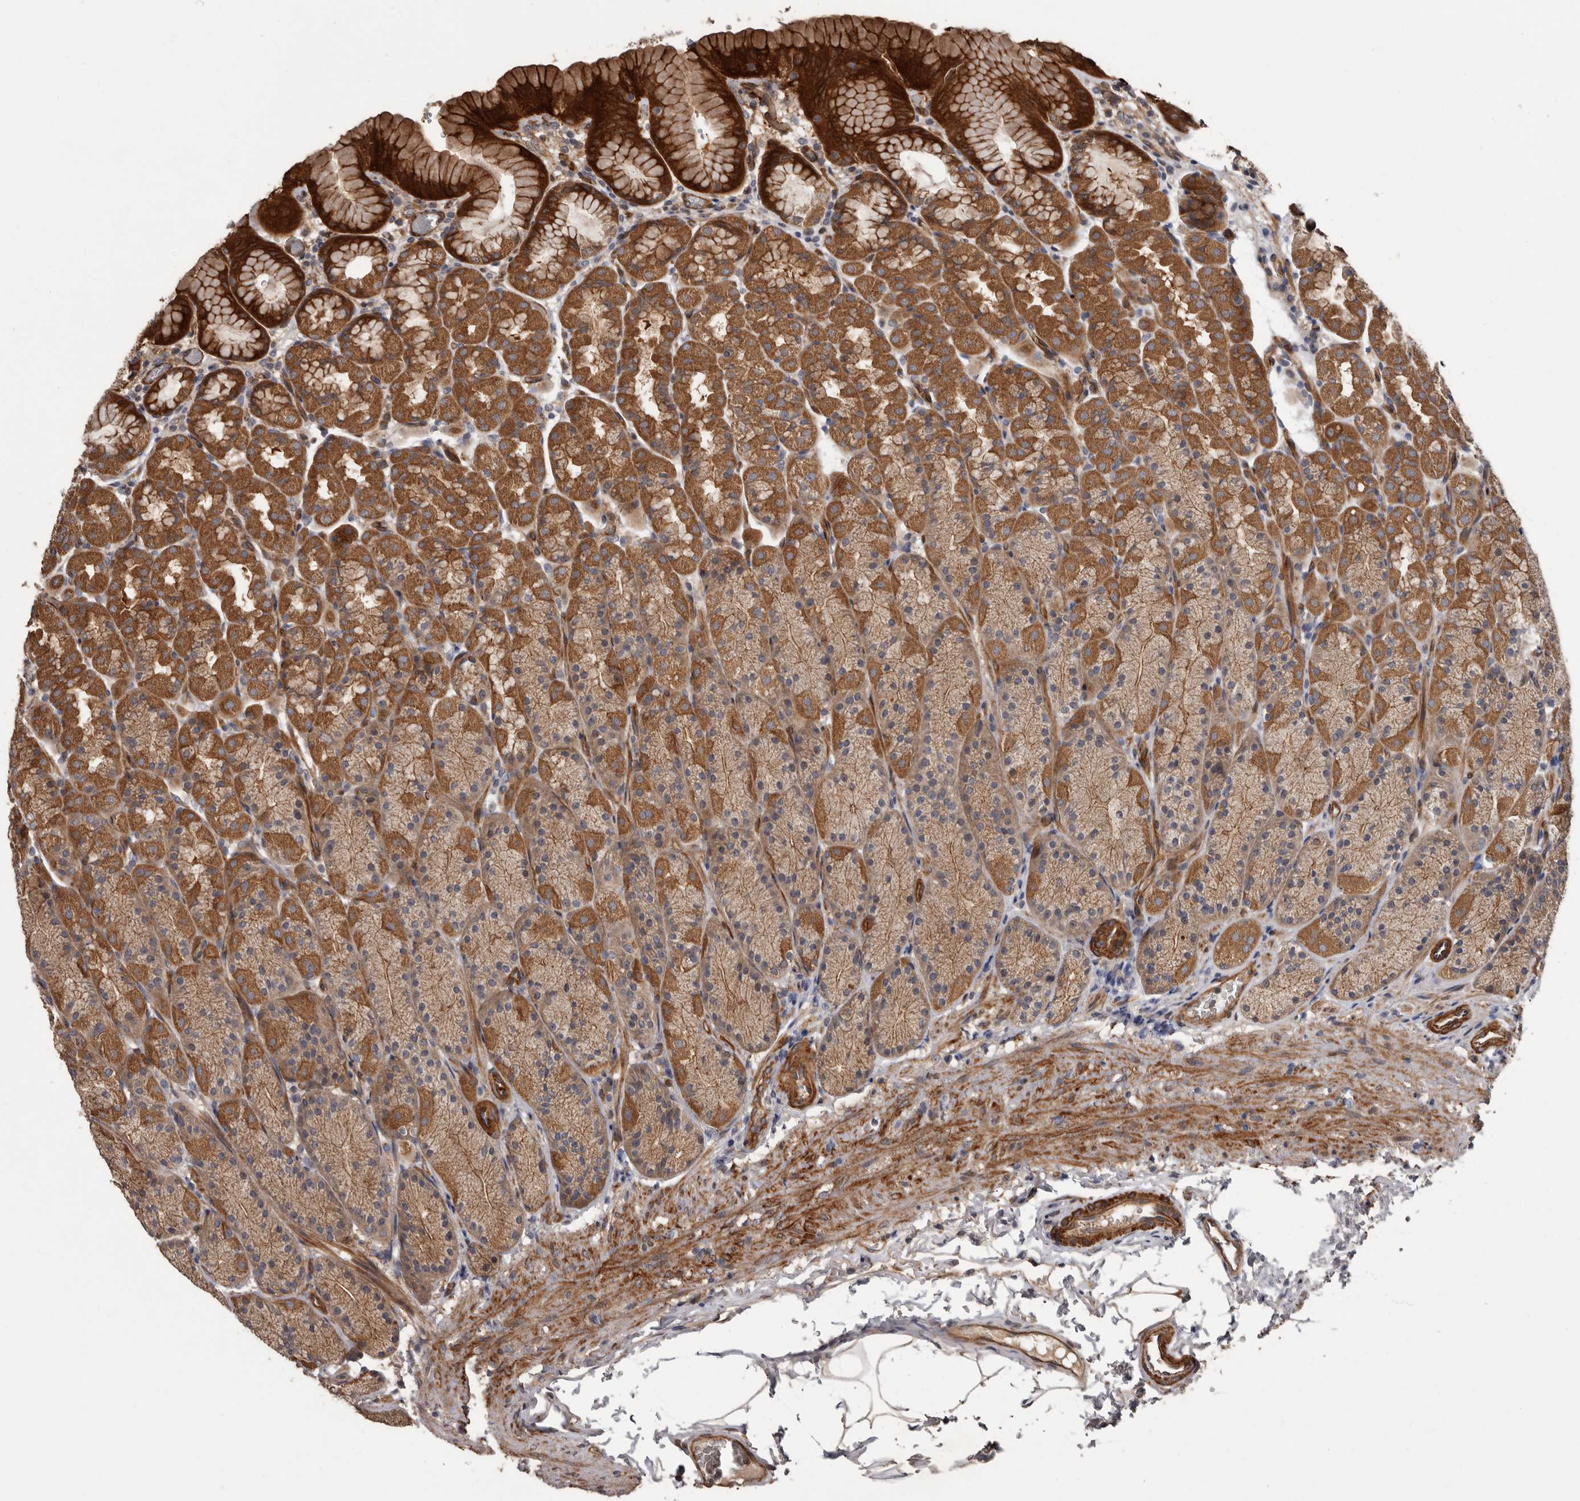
{"staining": {"intensity": "strong", "quantity": "25%-75%", "location": "cytoplasmic/membranous"}, "tissue": "stomach", "cell_type": "Glandular cells", "image_type": "normal", "snomed": [{"axis": "morphology", "description": "Normal tissue, NOS"}, {"axis": "topography", "description": "Stomach"}], "caption": "This photomicrograph demonstrates immunohistochemistry staining of unremarkable human stomach, with high strong cytoplasmic/membranous positivity in about 25%-75% of glandular cells.", "gene": "ARHGEF5", "patient": {"sex": "male", "age": 42}}